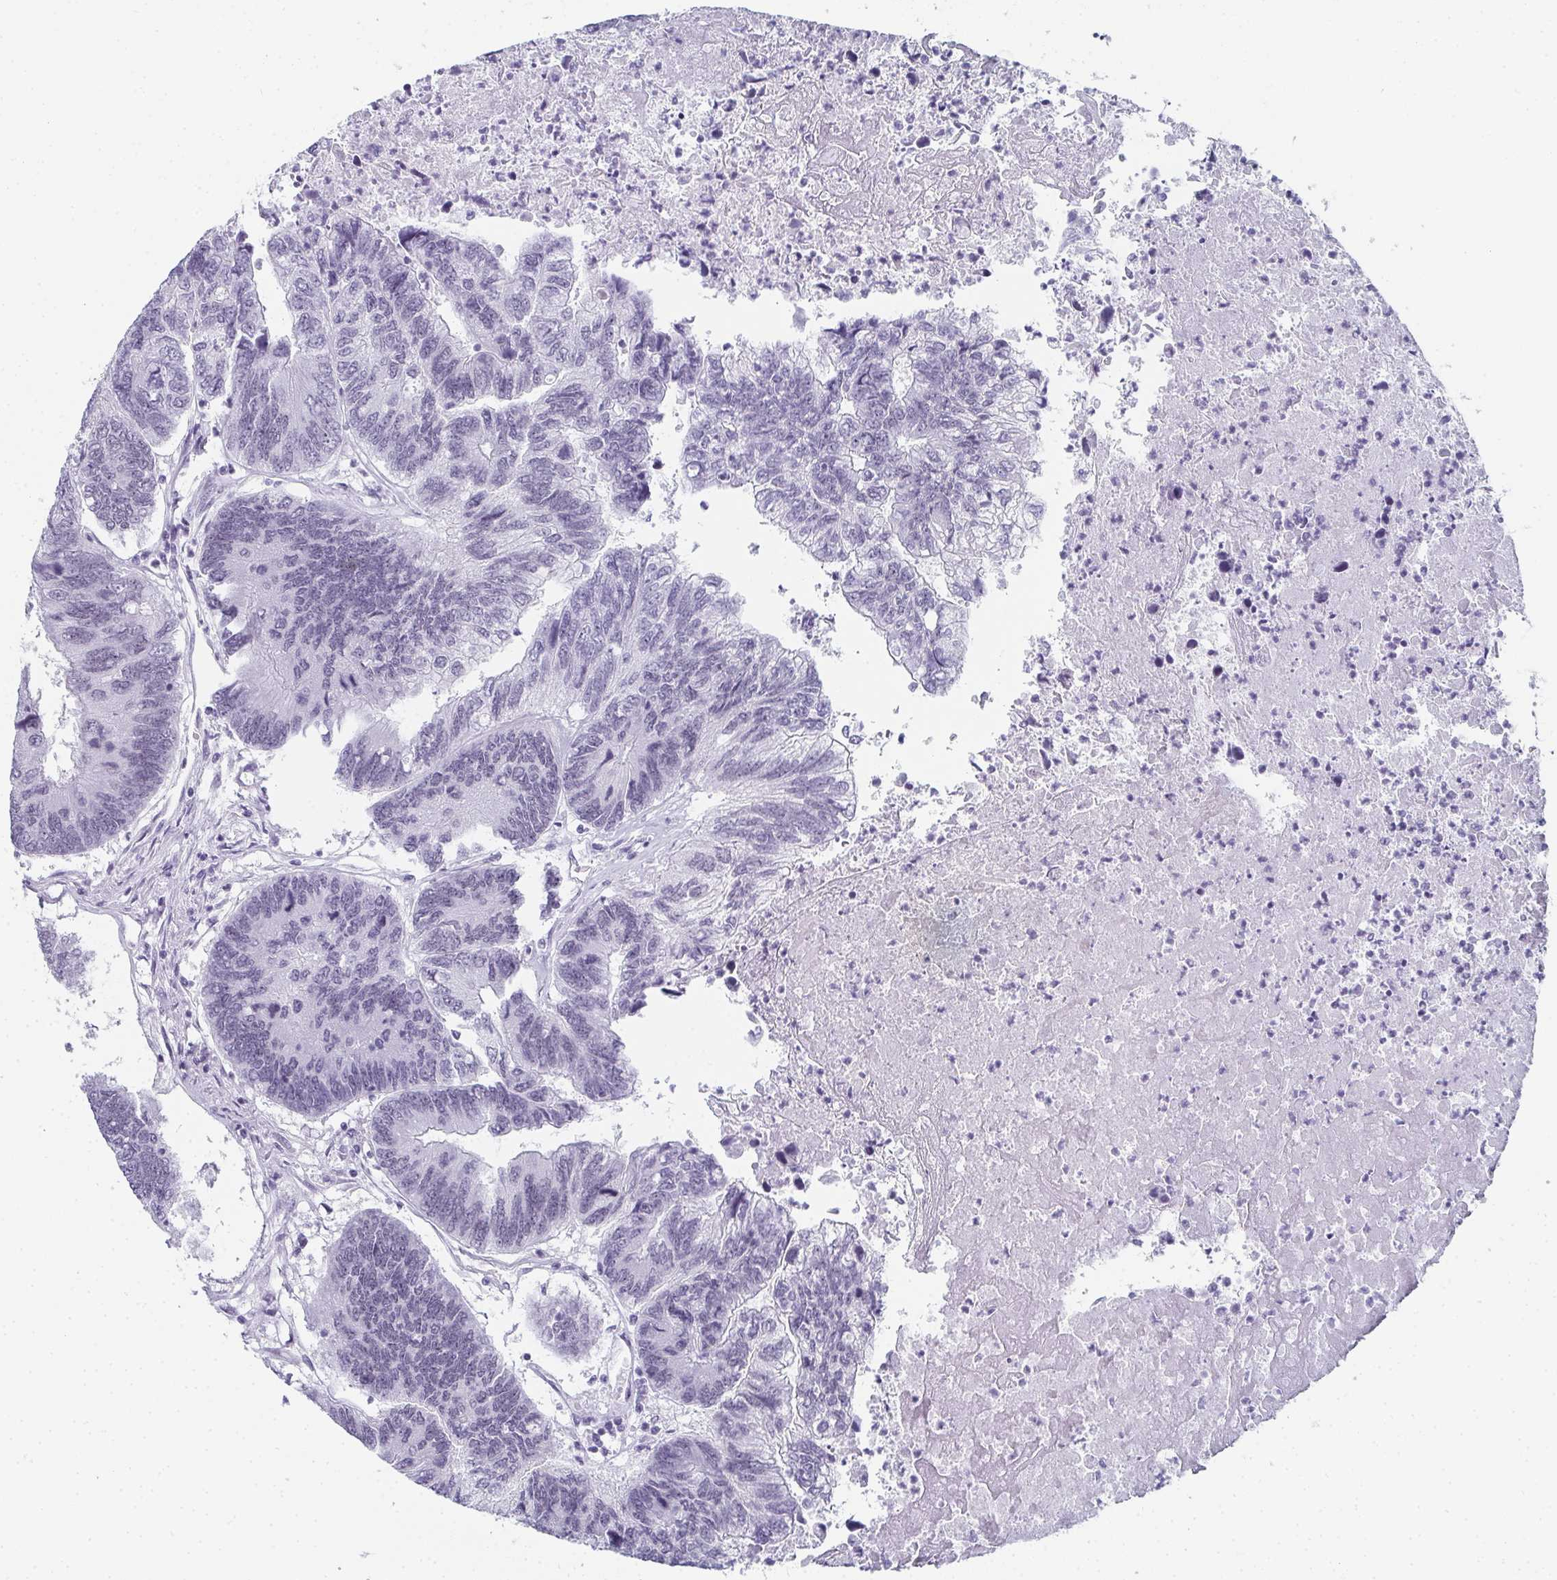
{"staining": {"intensity": "negative", "quantity": "none", "location": "none"}, "tissue": "colorectal cancer", "cell_type": "Tumor cells", "image_type": "cancer", "snomed": [{"axis": "morphology", "description": "Adenocarcinoma, NOS"}, {"axis": "topography", "description": "Colon"}], "caption": "Immunohistochemistry histopathology image of neoplastic tissue: colorectal cancer stained with DAB displays no significant protein positivity in tumor cells.", "gene": "PYCR3", "patient": {"sex": "female", "age": 67}}